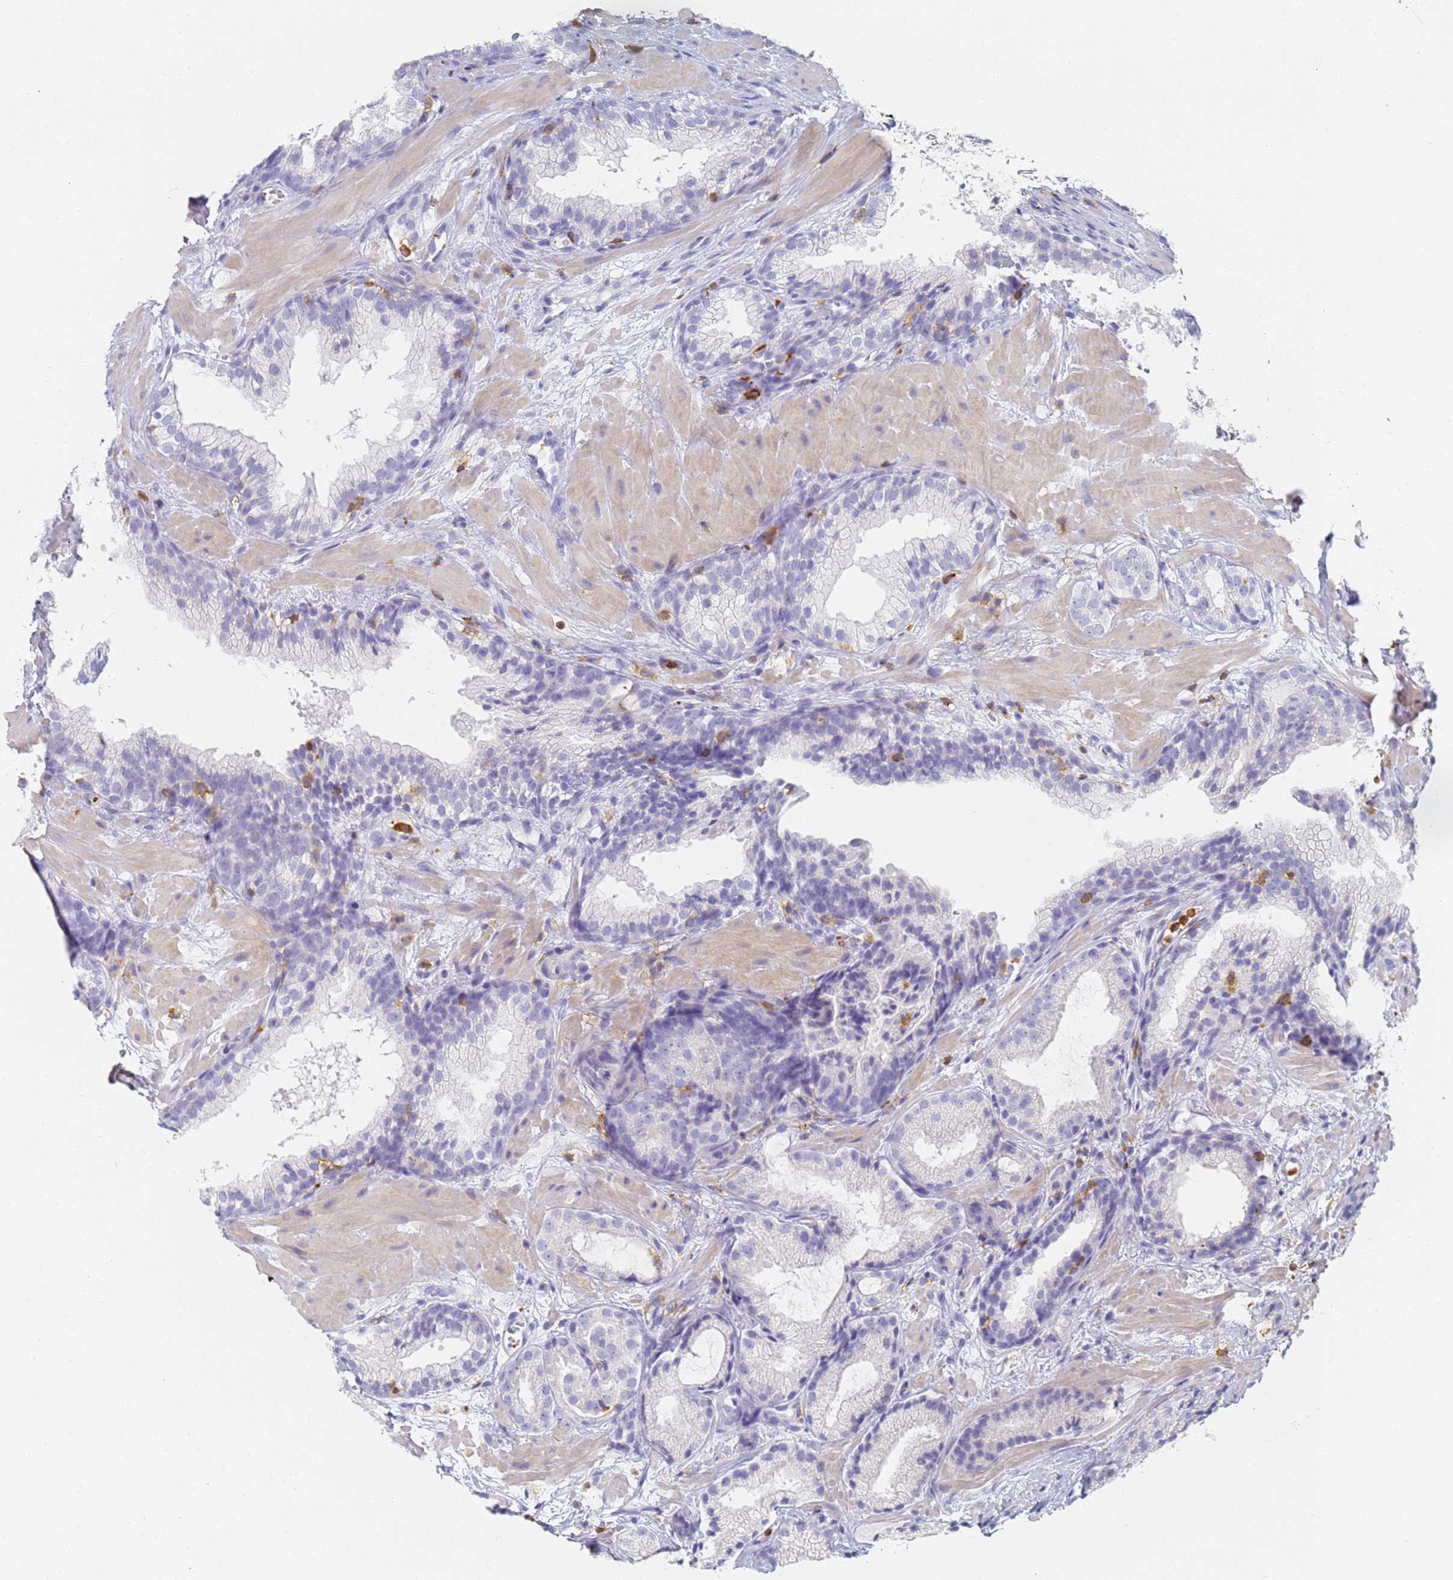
{"staining": {"intensity": "negative", "quantity": "none", "location": "none"}, "tissue": "prostate cancer", "cell_type": "Tumor cells", "image_type": "cancer", "snomed": [{"axis": "morphology", "description": "Adenocarcinoma, High grade"}, {"axis": "topography", "description": "Prostate"}], "caption": "Protein analysis of prostate cancer (high-grade adenocarcinoma) reveals no significant positivity in tumor cells.", "gene": "BIN2", "patient": {"sex": "male", "age": 60}}